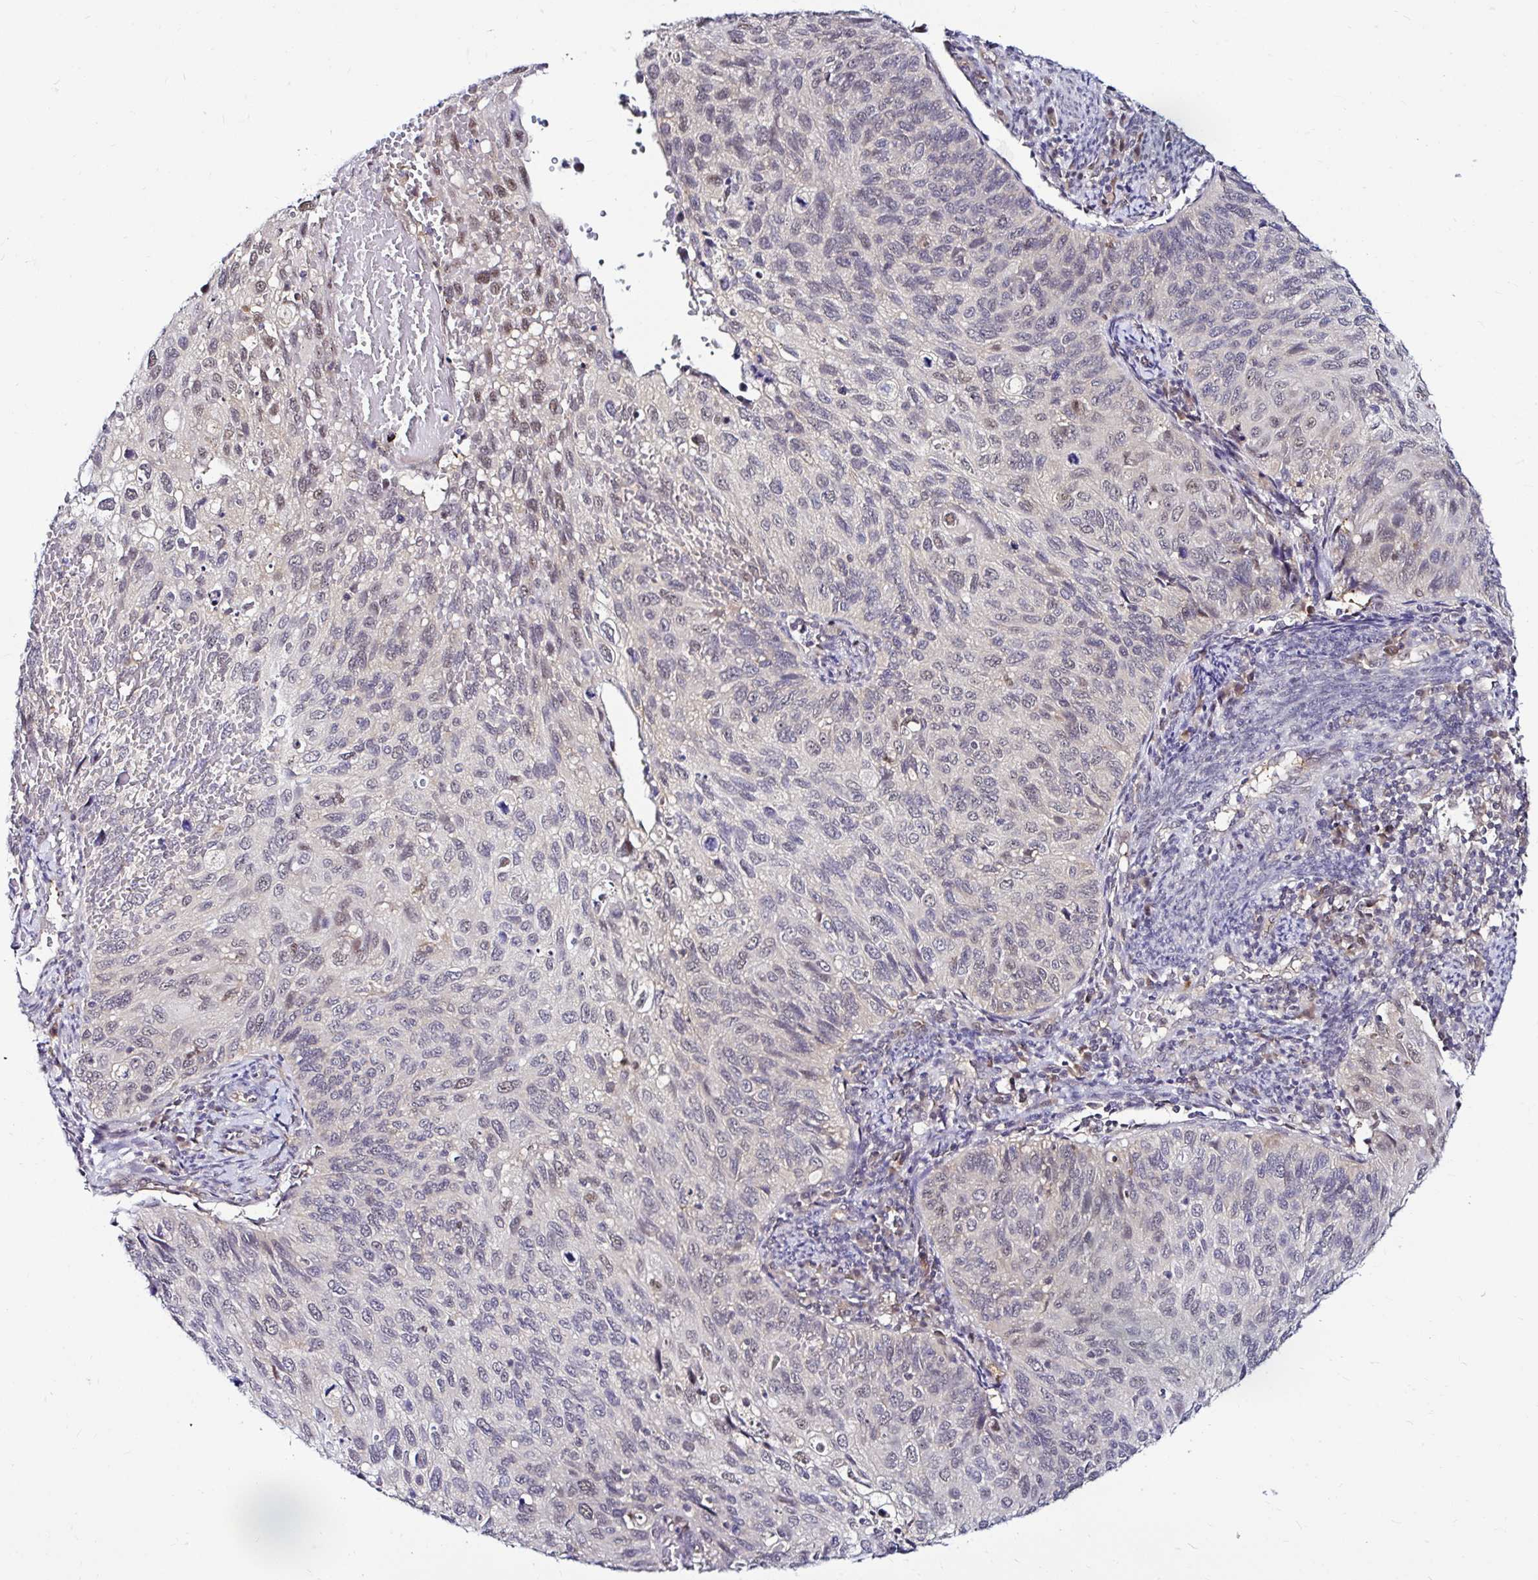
{"staining": {"intensity": "moderate", "quantity": "<25%", "location": "nuclear"}, "tissue": "cervical cancer", "cell_type": "Tumor cells", "image_type": "cancer", "snomed": [{"axis": "morphology", "description": "Squamous cell carcinoma, NOS"}, {"axis": "topography", "description": "Cervix"}], "caption": "Immunohistochemical staining of squamous cell carcinoma (cervical) exhibits low levels of moderate nuclear positivity in about <25% of tumor cells. (Brightfield microscopy of DAB IHC at high magnification).", "gene": "PSMD3", "patient": {"sex": "female", "age": 70}}